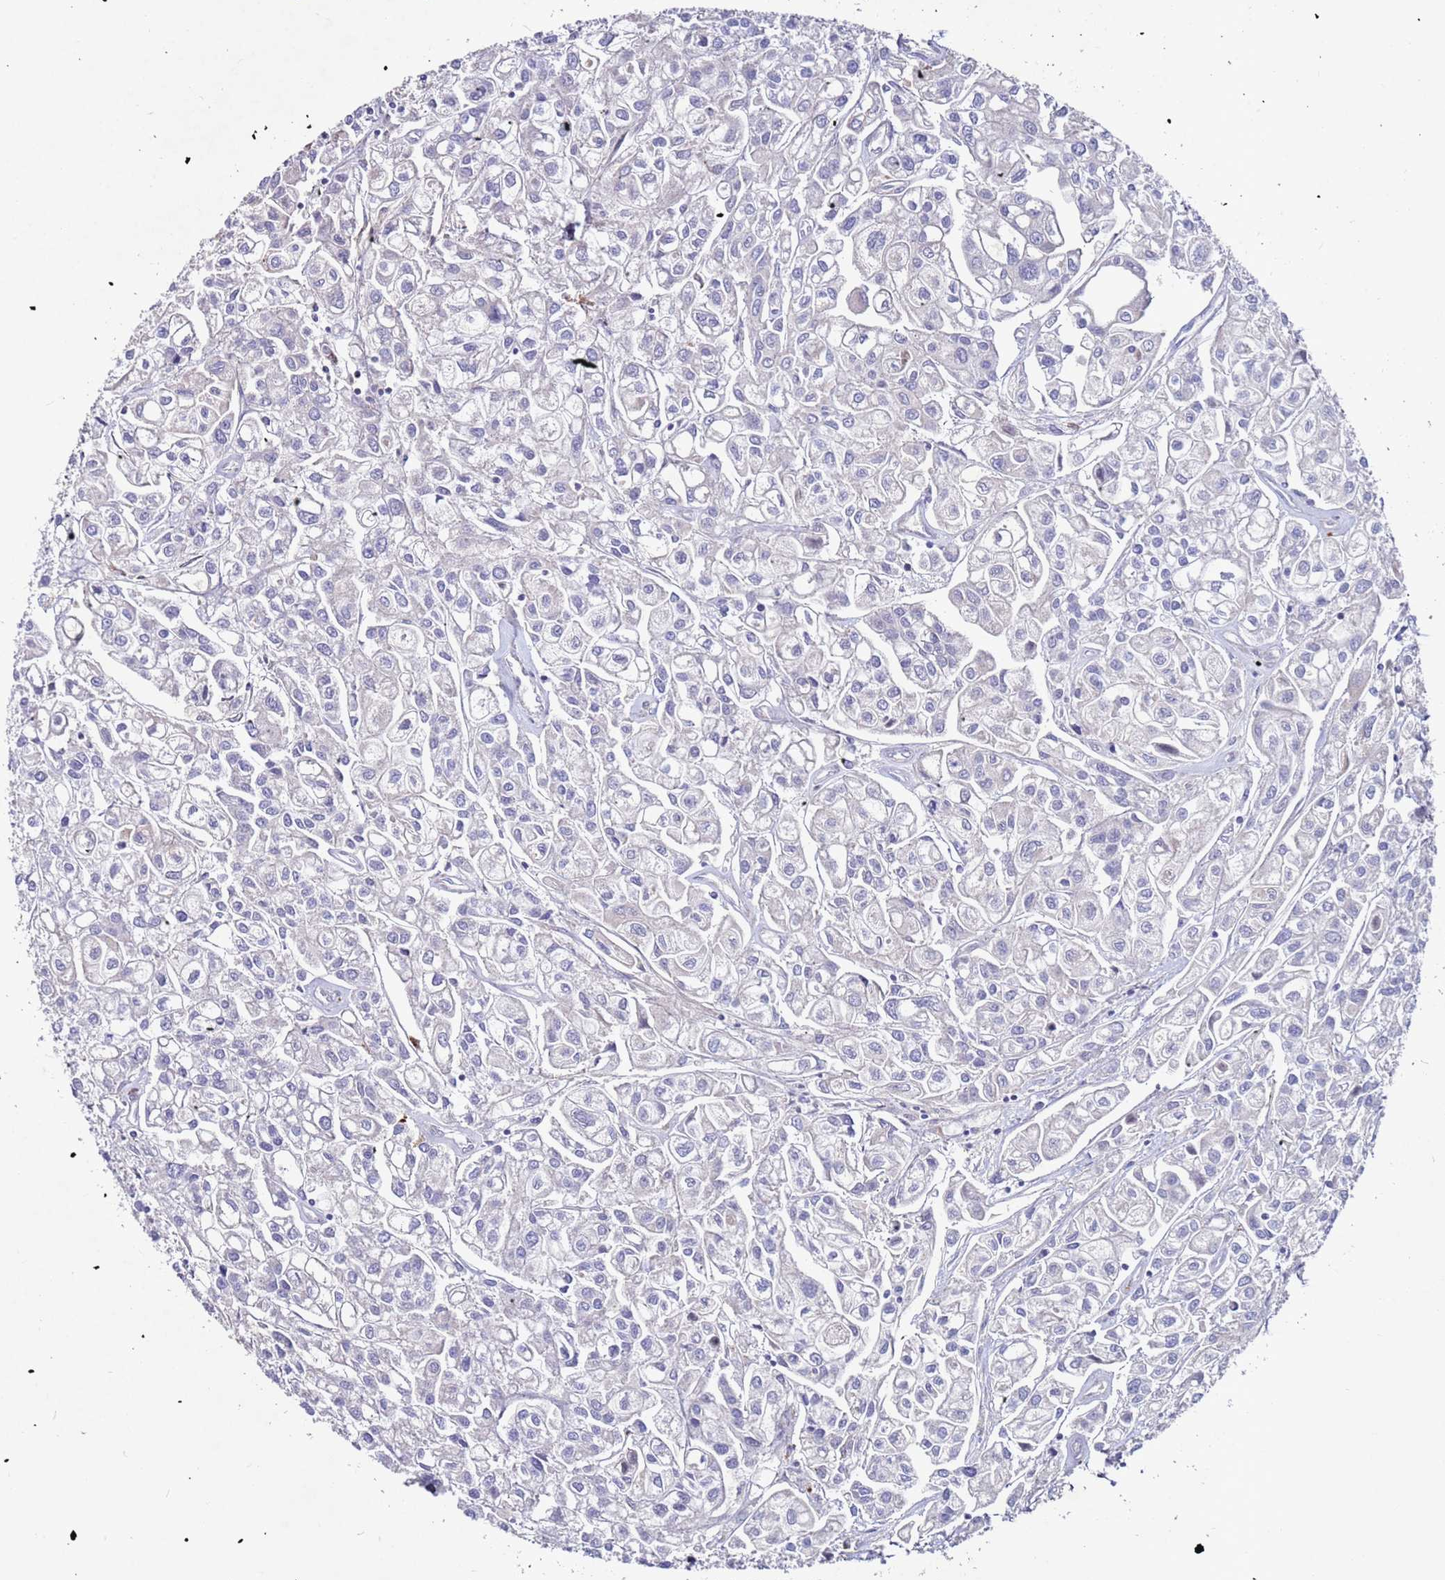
{"staining": {"intensity": "negative", "quantity": "none", "location": "none"}, "tissue": "urothelial cancer", "cell_type": "Tumor cells", "image_type": "cancer", "snomed": [{"axis": "morphology", "description": "Urothelial carcinoma, High grade"}, {"axis": "topography", "description": "Urinary bladder"}], "caption": "High power microscopy micrograph of an IHC image of high-grade urothelial carcinoma, revealing no significant staining in tumor cells. (DAB IHC visualized using brightfield microscopy, high magnification).", "gene": "GREB1L", "patient": {"sex": "male", "age": 67}}